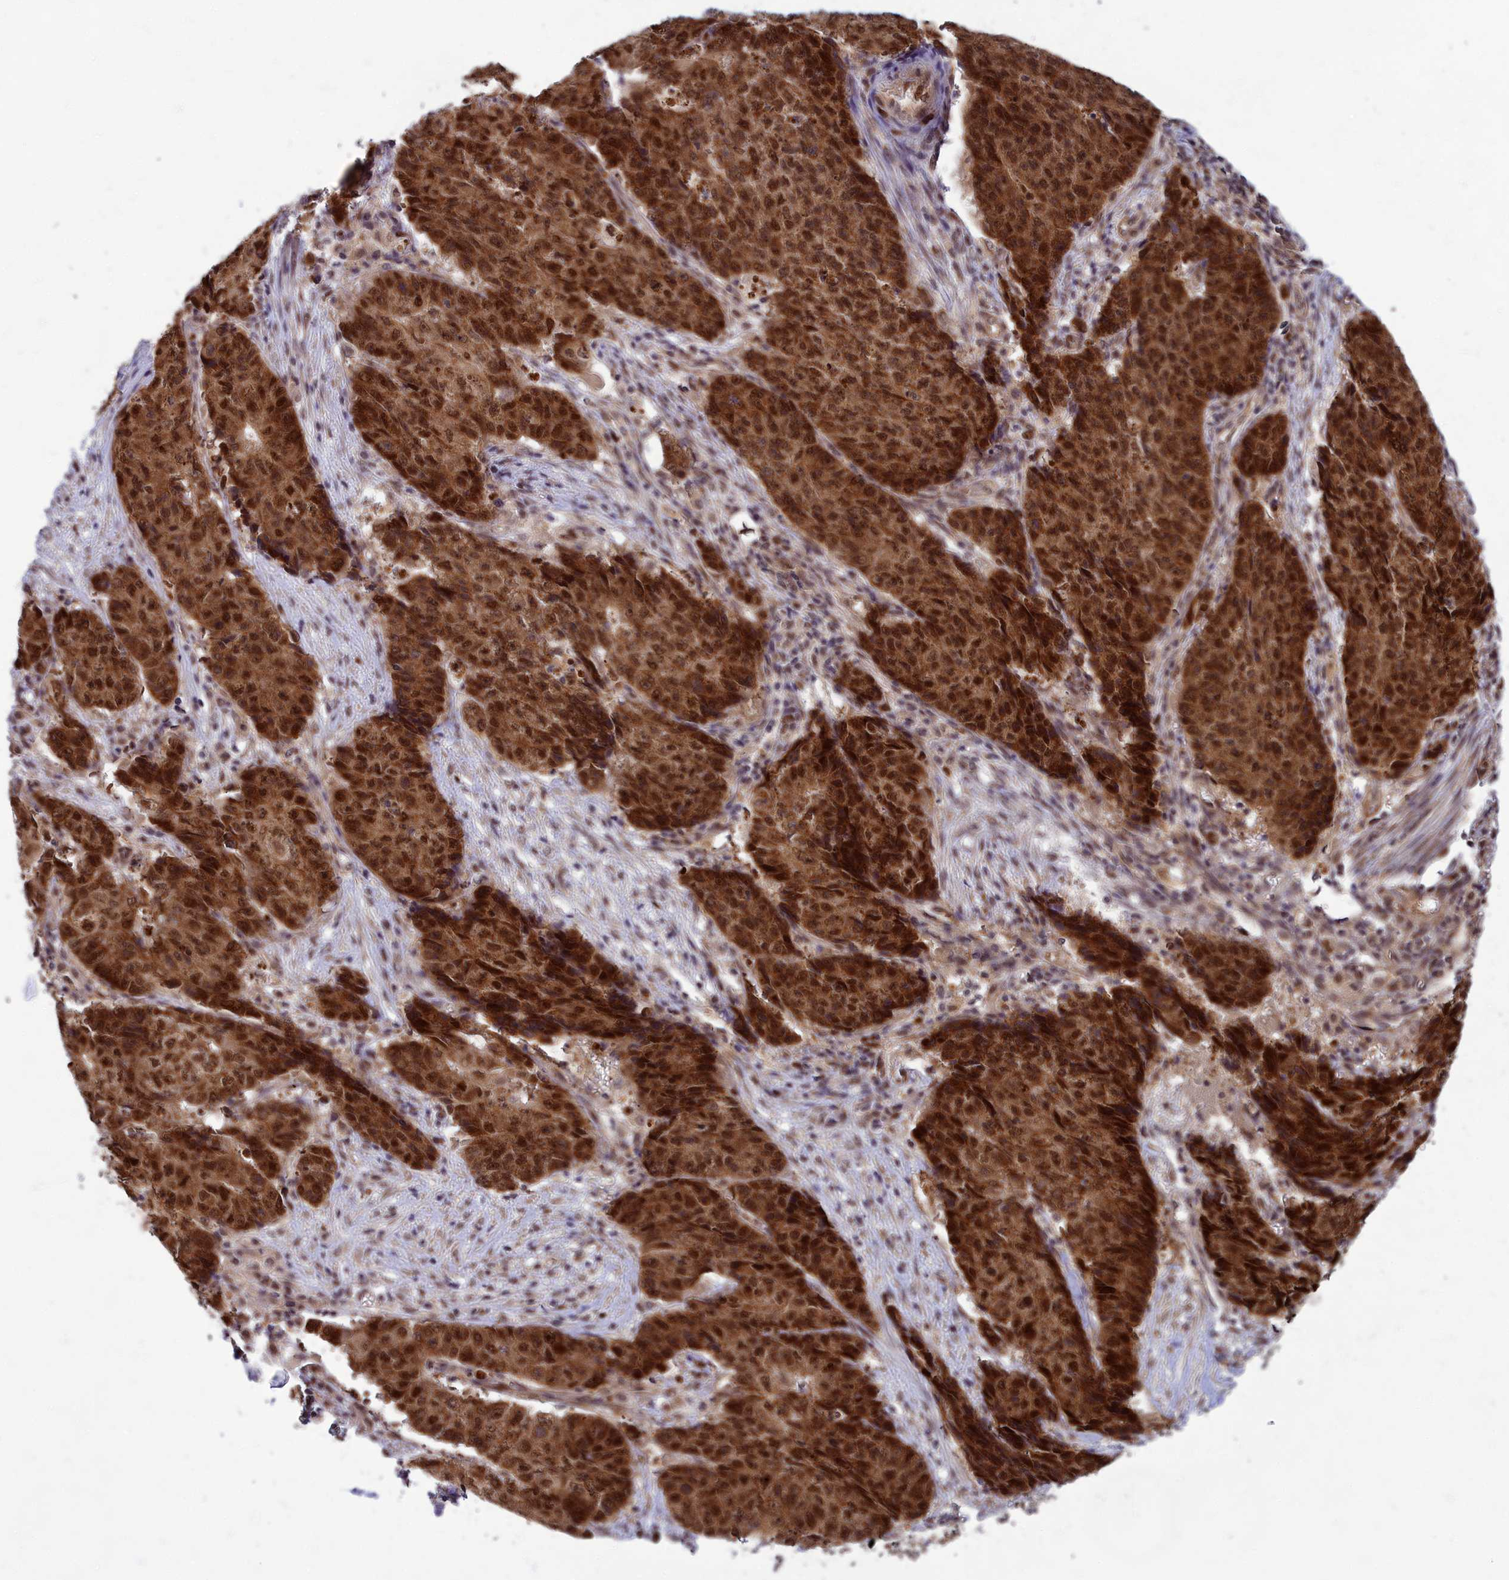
{"staining": {"intensity": "strong", "quantity": ">75%", "location": "cytoplasmic/membranous,nuclear"}, "tissue": "ovarian cancer", "cell_type": "Tumor cells", "image_type": "cancer", "snomed": [{"axis": "morphology", "description": "Carcinoma, endometroid"}, {"axis": "topography", "description": "Ovary"}], "caption": "Ovarian cancer (endometroid carcinoma) stained with DAB (3,3'-diaminobenzidine) immunohistochemistry demonstrates high levels of strong cytoplasmic/membranous and nuclear expression in about >75% of tumor cells.", "gene": "EARS2", "patient": {"sex": "female", "age": 42}}